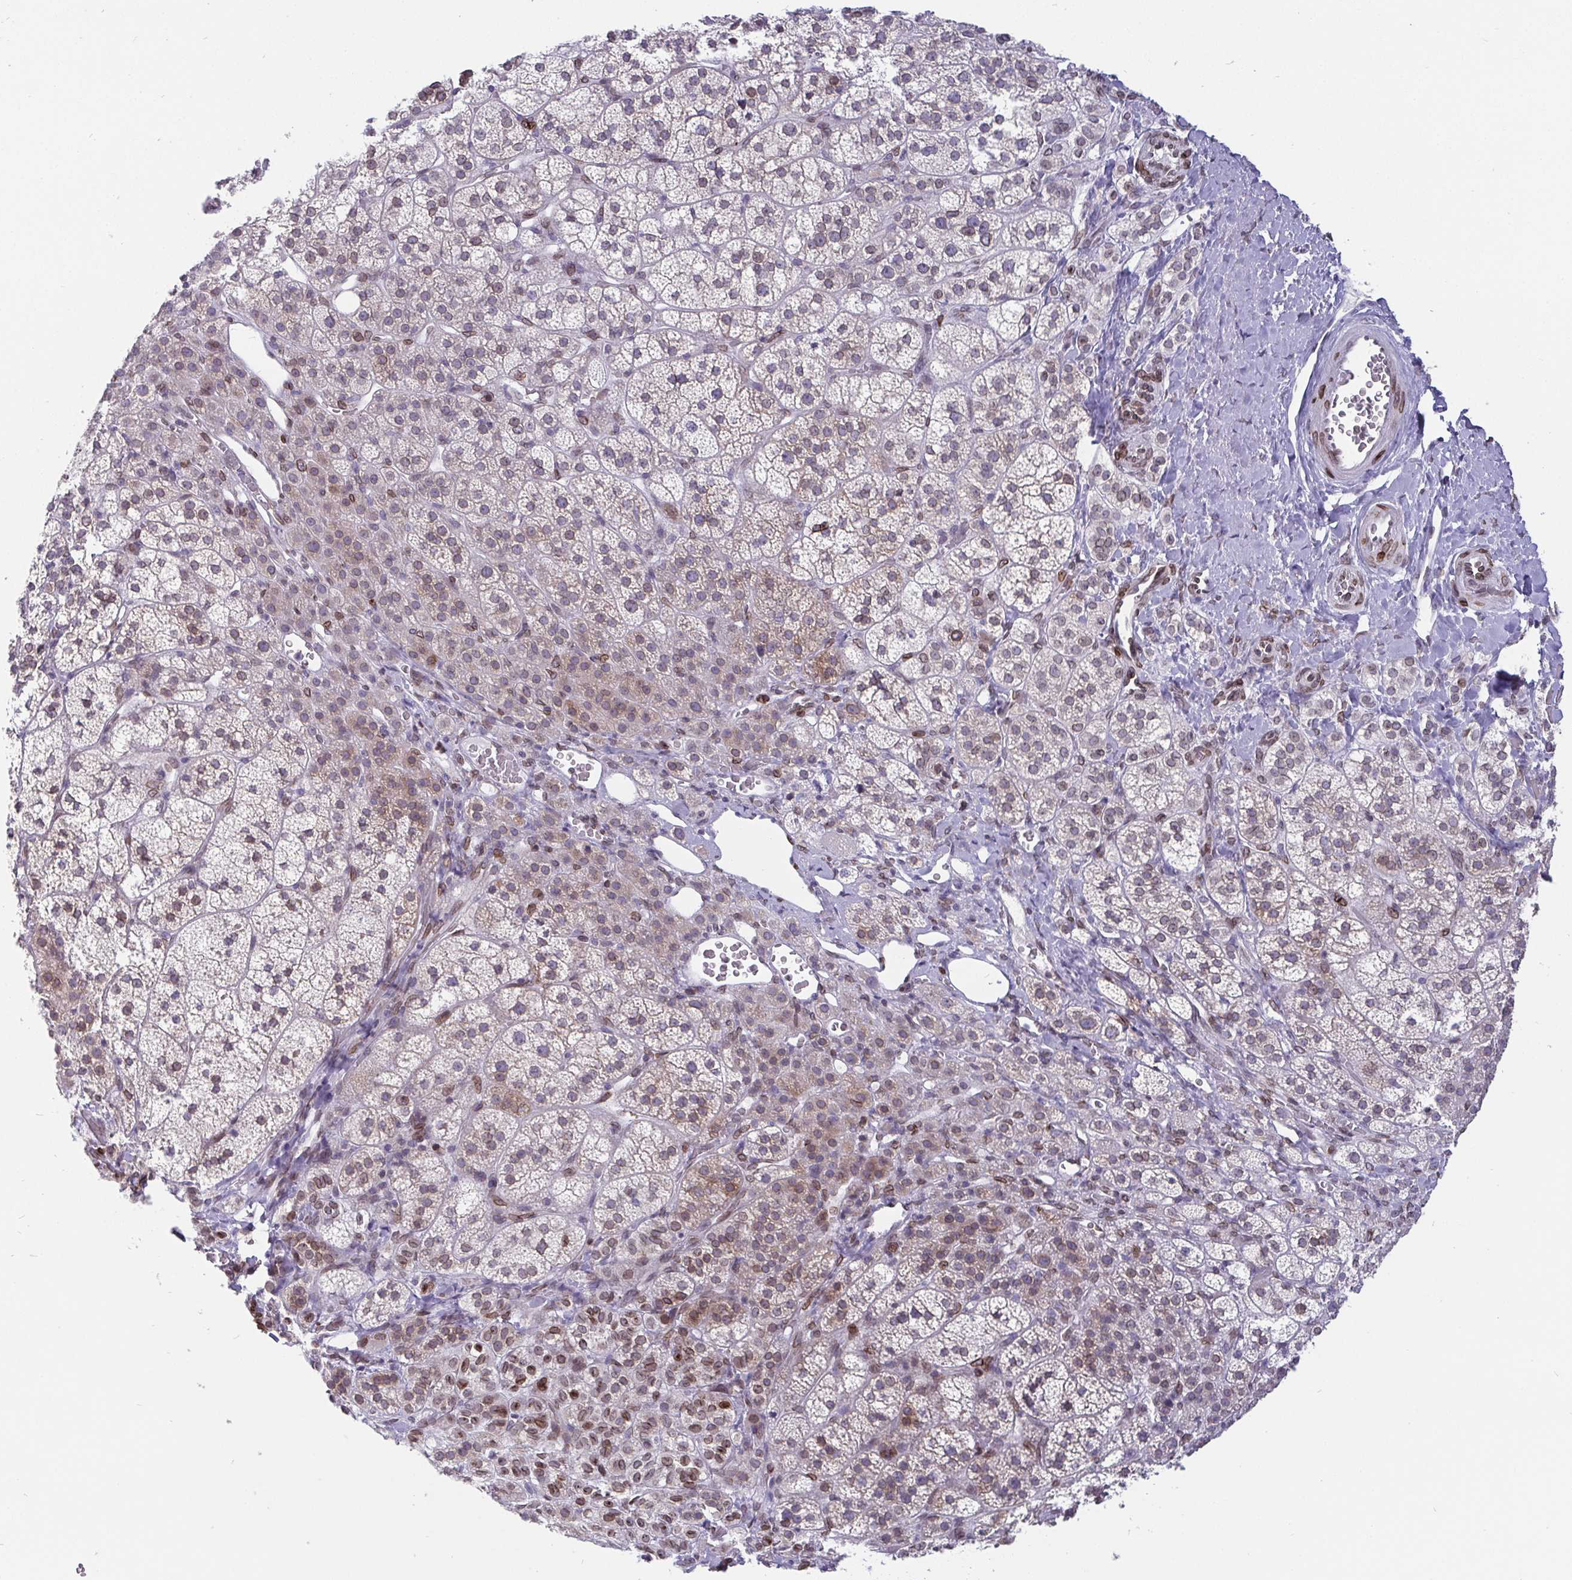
{"staining": {"intensity": "weak", "quantity": ">75%", "location": "cytoplasmic/membranous,nuclear"}, "tissue": "adrenal gland", "cell_type": "Glandular cells", "image_type": "normal", "snomed": [{"axis": "morphology", "description": "Normal tissue, NOS"}, {"axis": "topography", "description": "Adrenal gland"}], "caption": "Immunohistochemical staining of benign human adrenal gland shows >75% levels of weak cytoplasmic/membranous,nuclear protein expression in approximately >75% of glandular cells. Ihc stains the protein in brown and the nuclei are stained blue.", "gene": "EMD", "patient": {"sex": "female", "age": 60}}